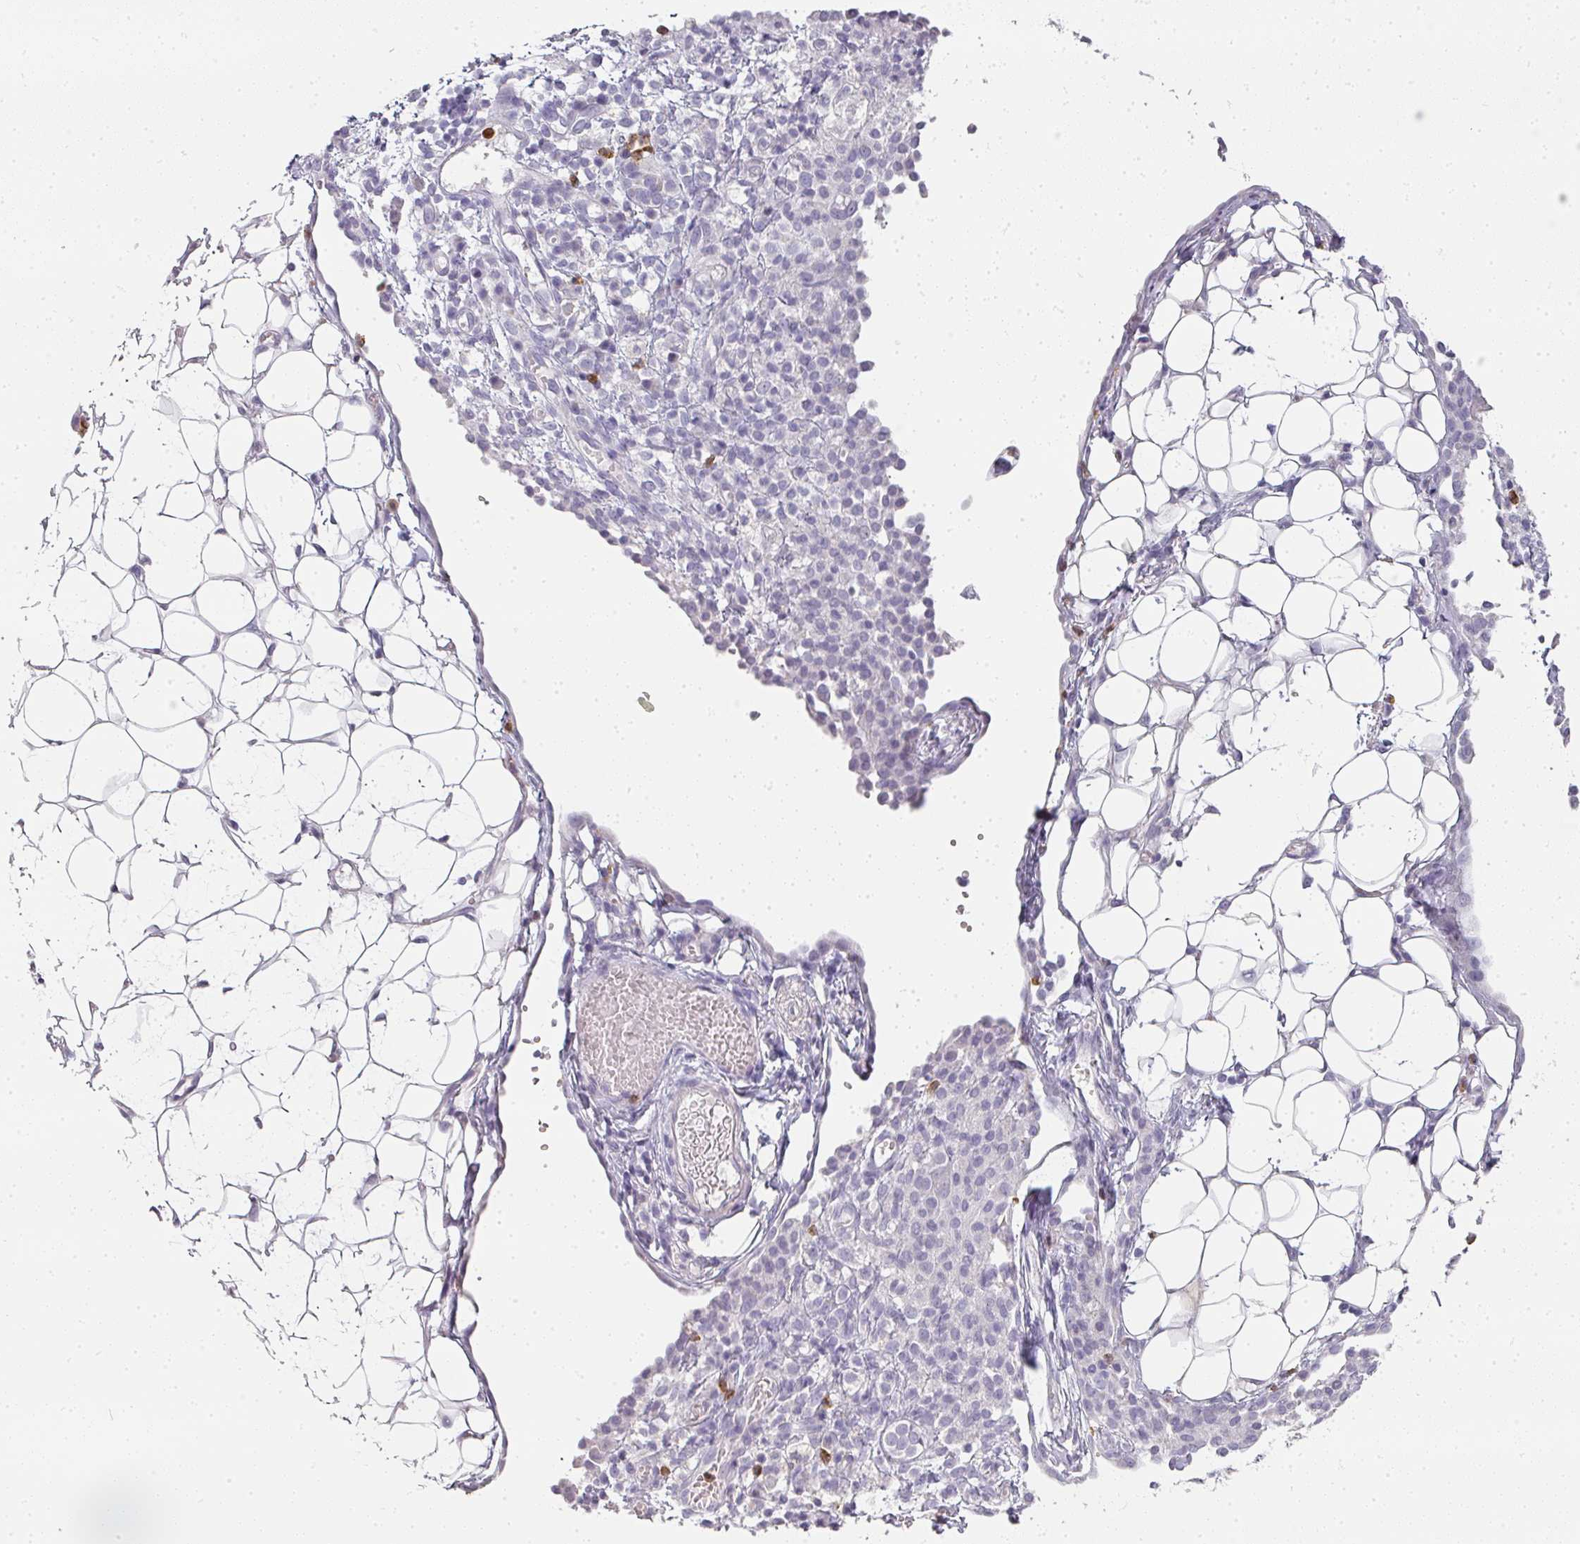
{"staining": {"intensity": "negative", "quantity": "none", "location": "none"}, "tissue": "ovarian cancer", "cell_type": "Tumor cells", "image_type": "cancer", "snomed": [{"axis": "morphology", "description": "Carcinoma, endometroid"}, {"axis": "topography", "description": "Ovary"}], "caption": "High magnification brightfield microscopy of ovarian cancer (endometroid carcinoma) stained with DAB (brown) and counterstained with hematoxylin (blue): tumor cells show no significant expression.", "gene": "CAMP", "patient": {"sex": "female", "age": 42}}